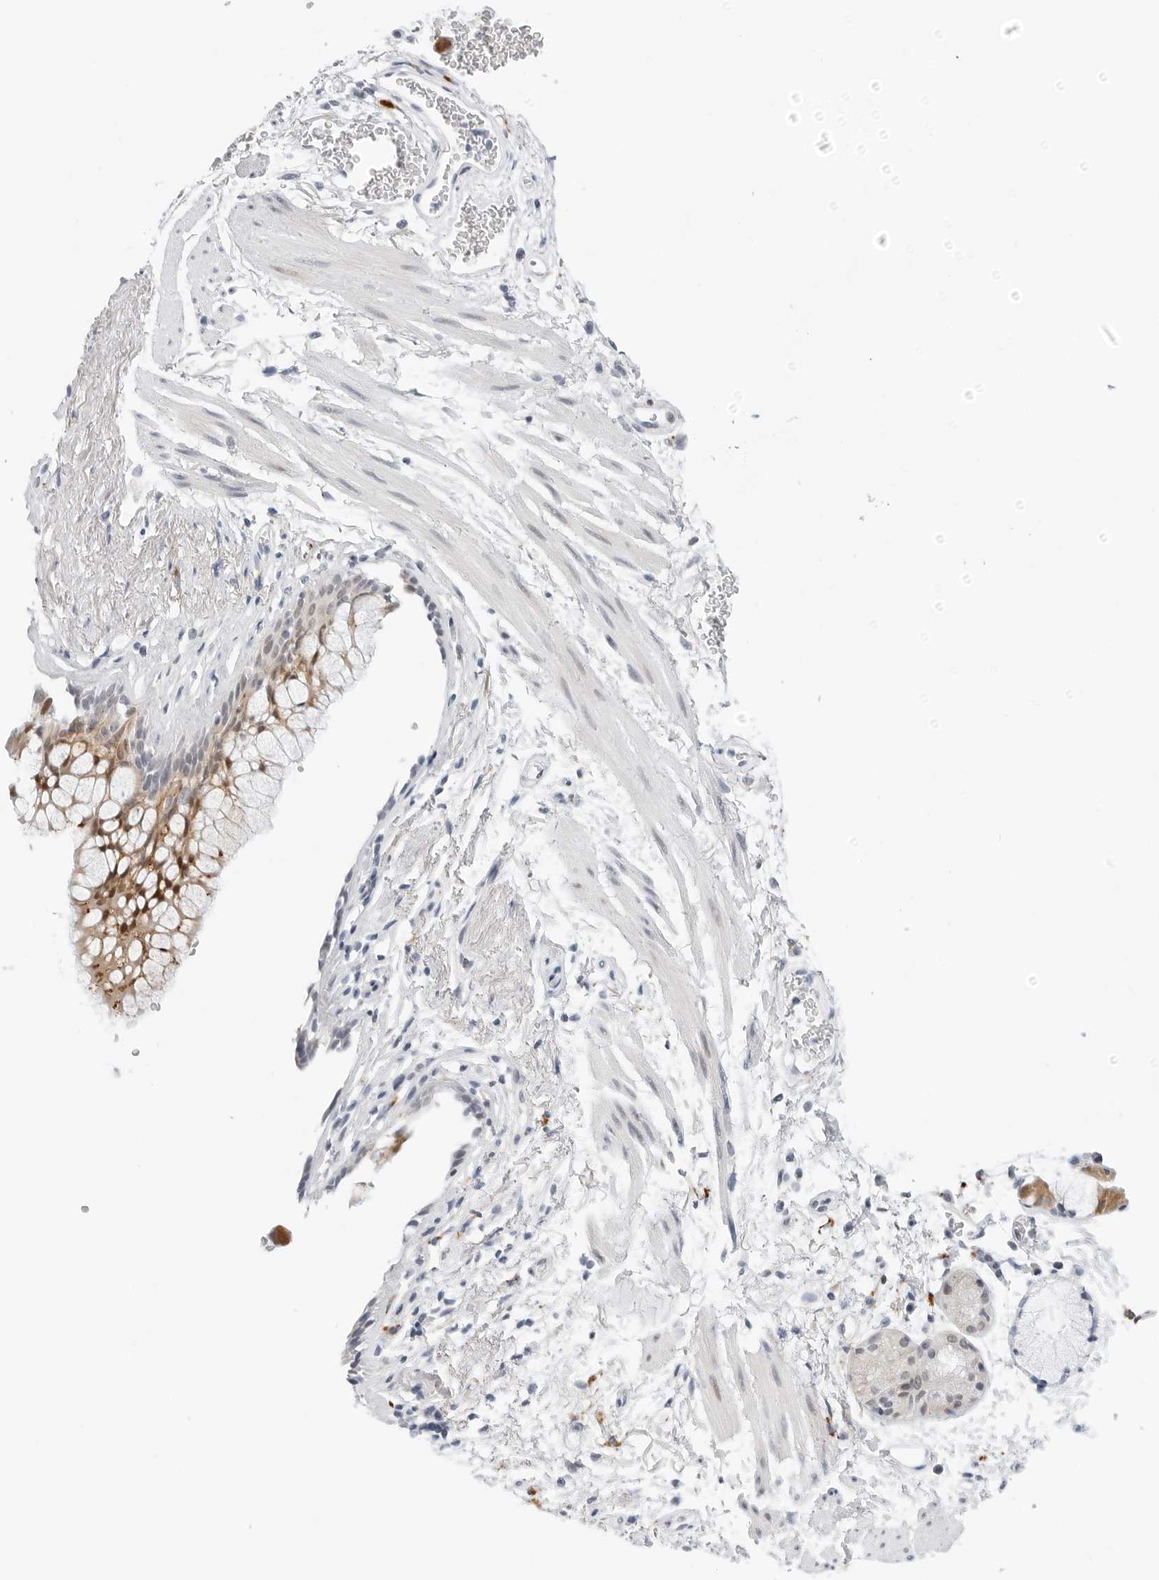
{"staining": {"intensity": "moderate", "quantity": "25%-75%", "location": "cytoplasmic/membranous,nuclear"}, "tissue": "bronchus", "cell_type": "Respiratory epithelial cells", "image_type": "normal", "snomed": [{"axis": "morphology", "description": "Normal tissue, NOS"}, {"axis": "topography", "description": "Cartilage tissue"}, {"axis": "topography", "description": "Bronchus"}], "caption": "Normal bronchus displays moderate cytoplasmic/membranous,nuclear expression in approximately 25%-75% of respiratory epithelial cells.", "gene": "TSEN2", "patient": {"sex": "female", "age": 53}}